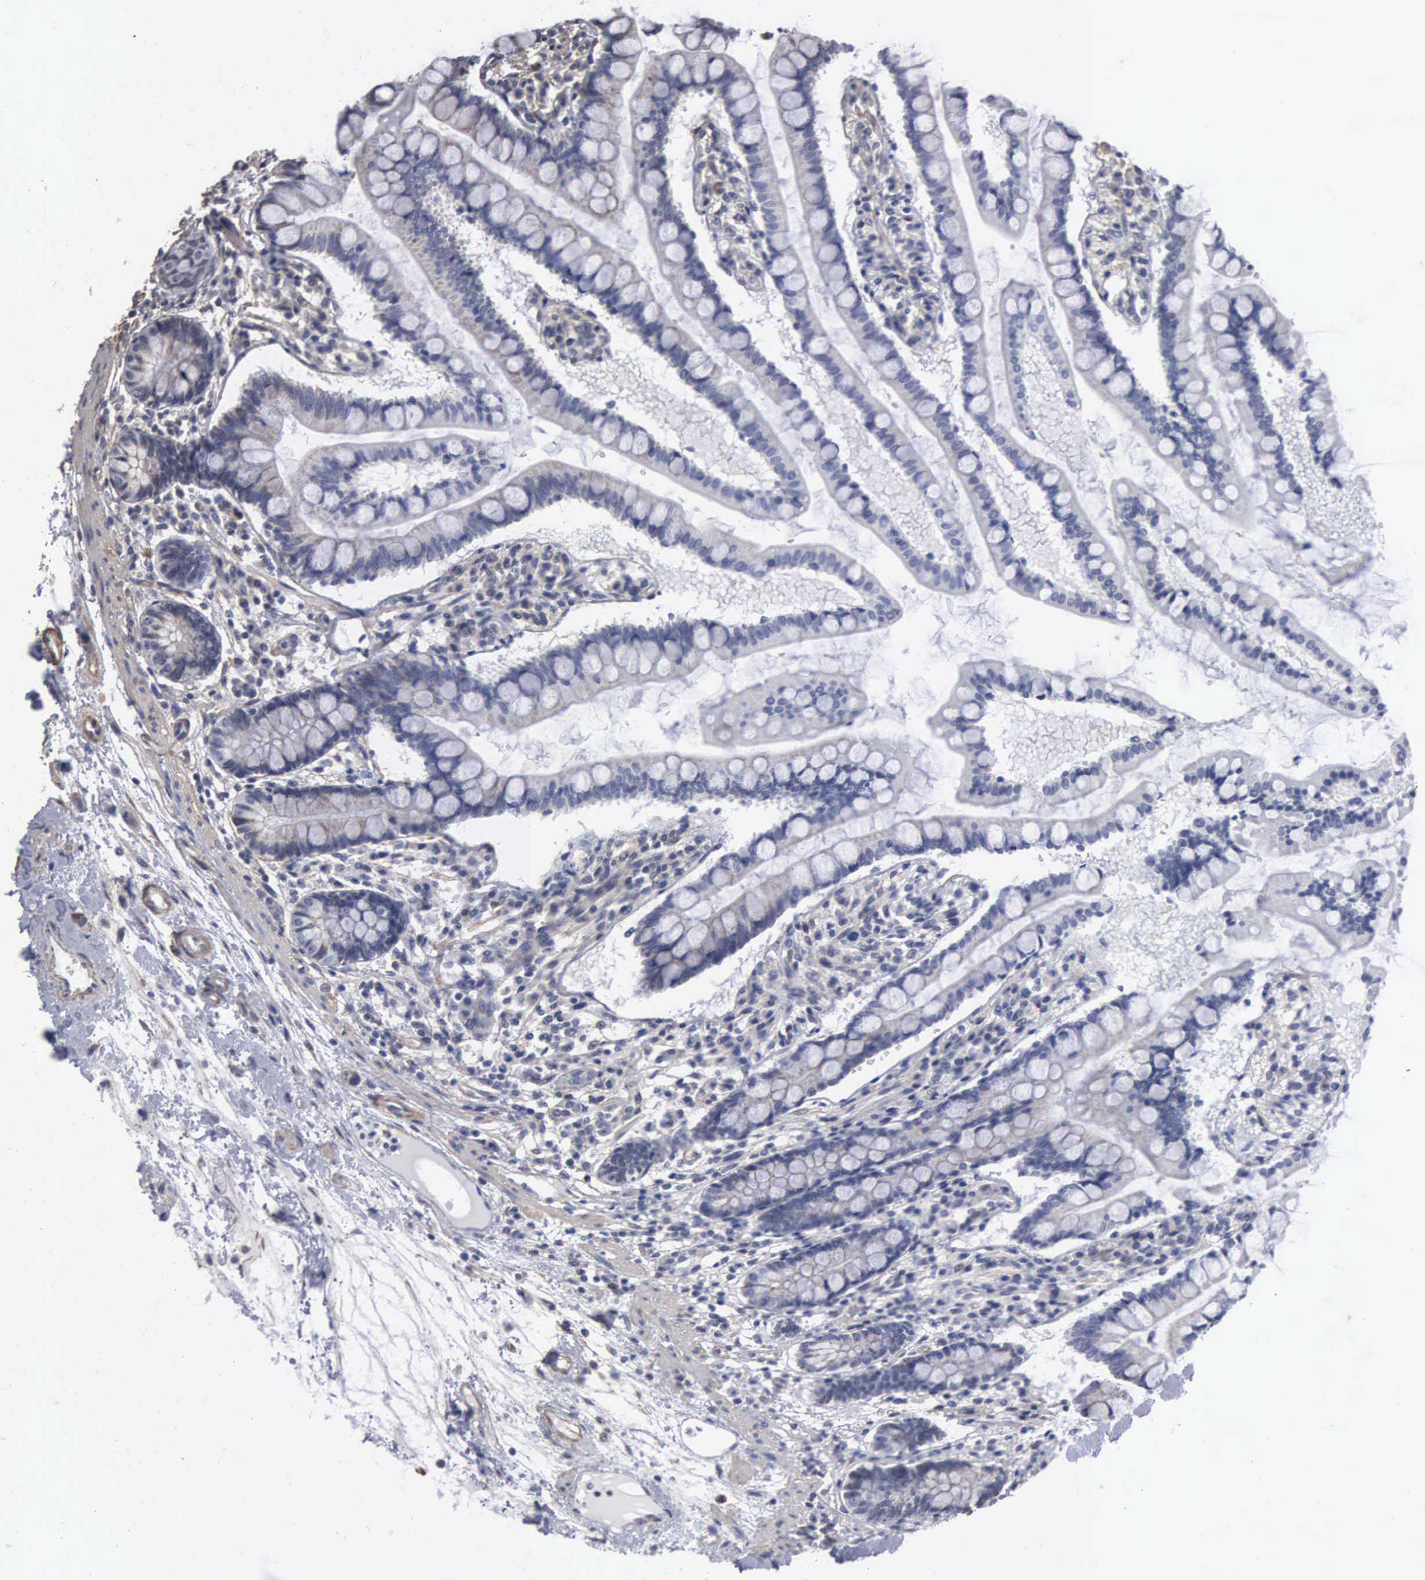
{"staining": {"intensity": "weak", "quantity": "<25%", "location": "cytoplasmic/membranous"}, "tissue": "small intestine", "cell_type": "Glandular cells", "image_type": "normal", "snomed": [{"axis": "morphology", "description": "Normal tissue, NOS"}, {"axis": "topography", "description": "Small intestine"}], "caption": "Micrograph shows no significant protein positivity in glandular cells of unremarkable small intestine. (DAB immunohistochemistry (IHC) visualized using brightfield microscopy, high magnification).", "gene": "NGDN", "patient": {"sex": "female", "age": 51}}